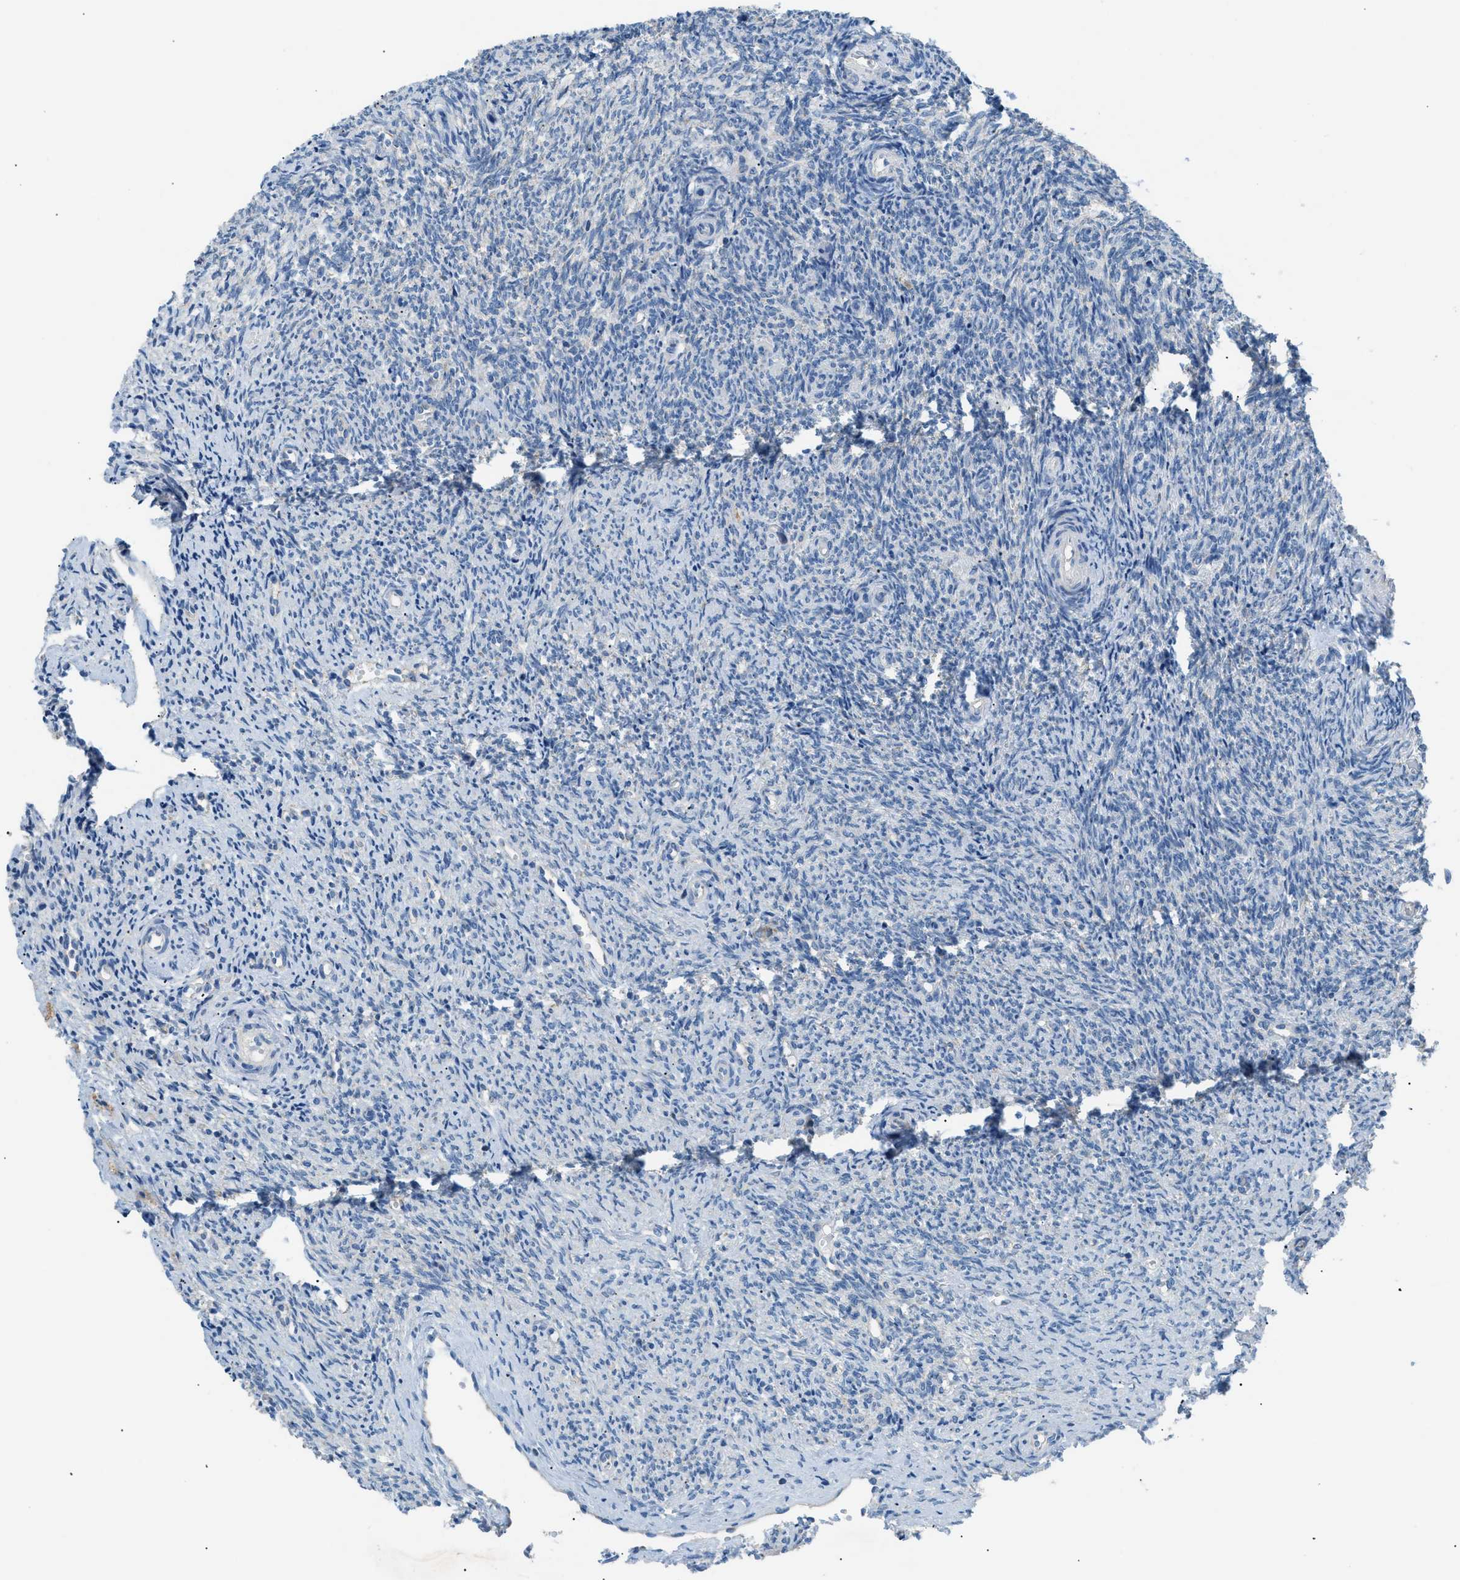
{"staining": {"intensity": "moderate", "quantity": ">75%", "location": "cytoplasmic/membranous"}, "tissue": "ovary", "cell_type": "Follicle cells", "image_type": "normal", "snomed": [{"axis": "morphology", "description": "Normal tissue, NOS"}, {"axis": "topography", "description": "Ovary"}], "caption": "DAB immunohistochemical staining of normal human ovary shows moderate cytoplasmic/membranous protein expression in about >75% of follicle cells. (IHC, brightfield microscopy, high magnification).", "gene": "ILDR1", "patient": {"sex": "female", "age": 41}}